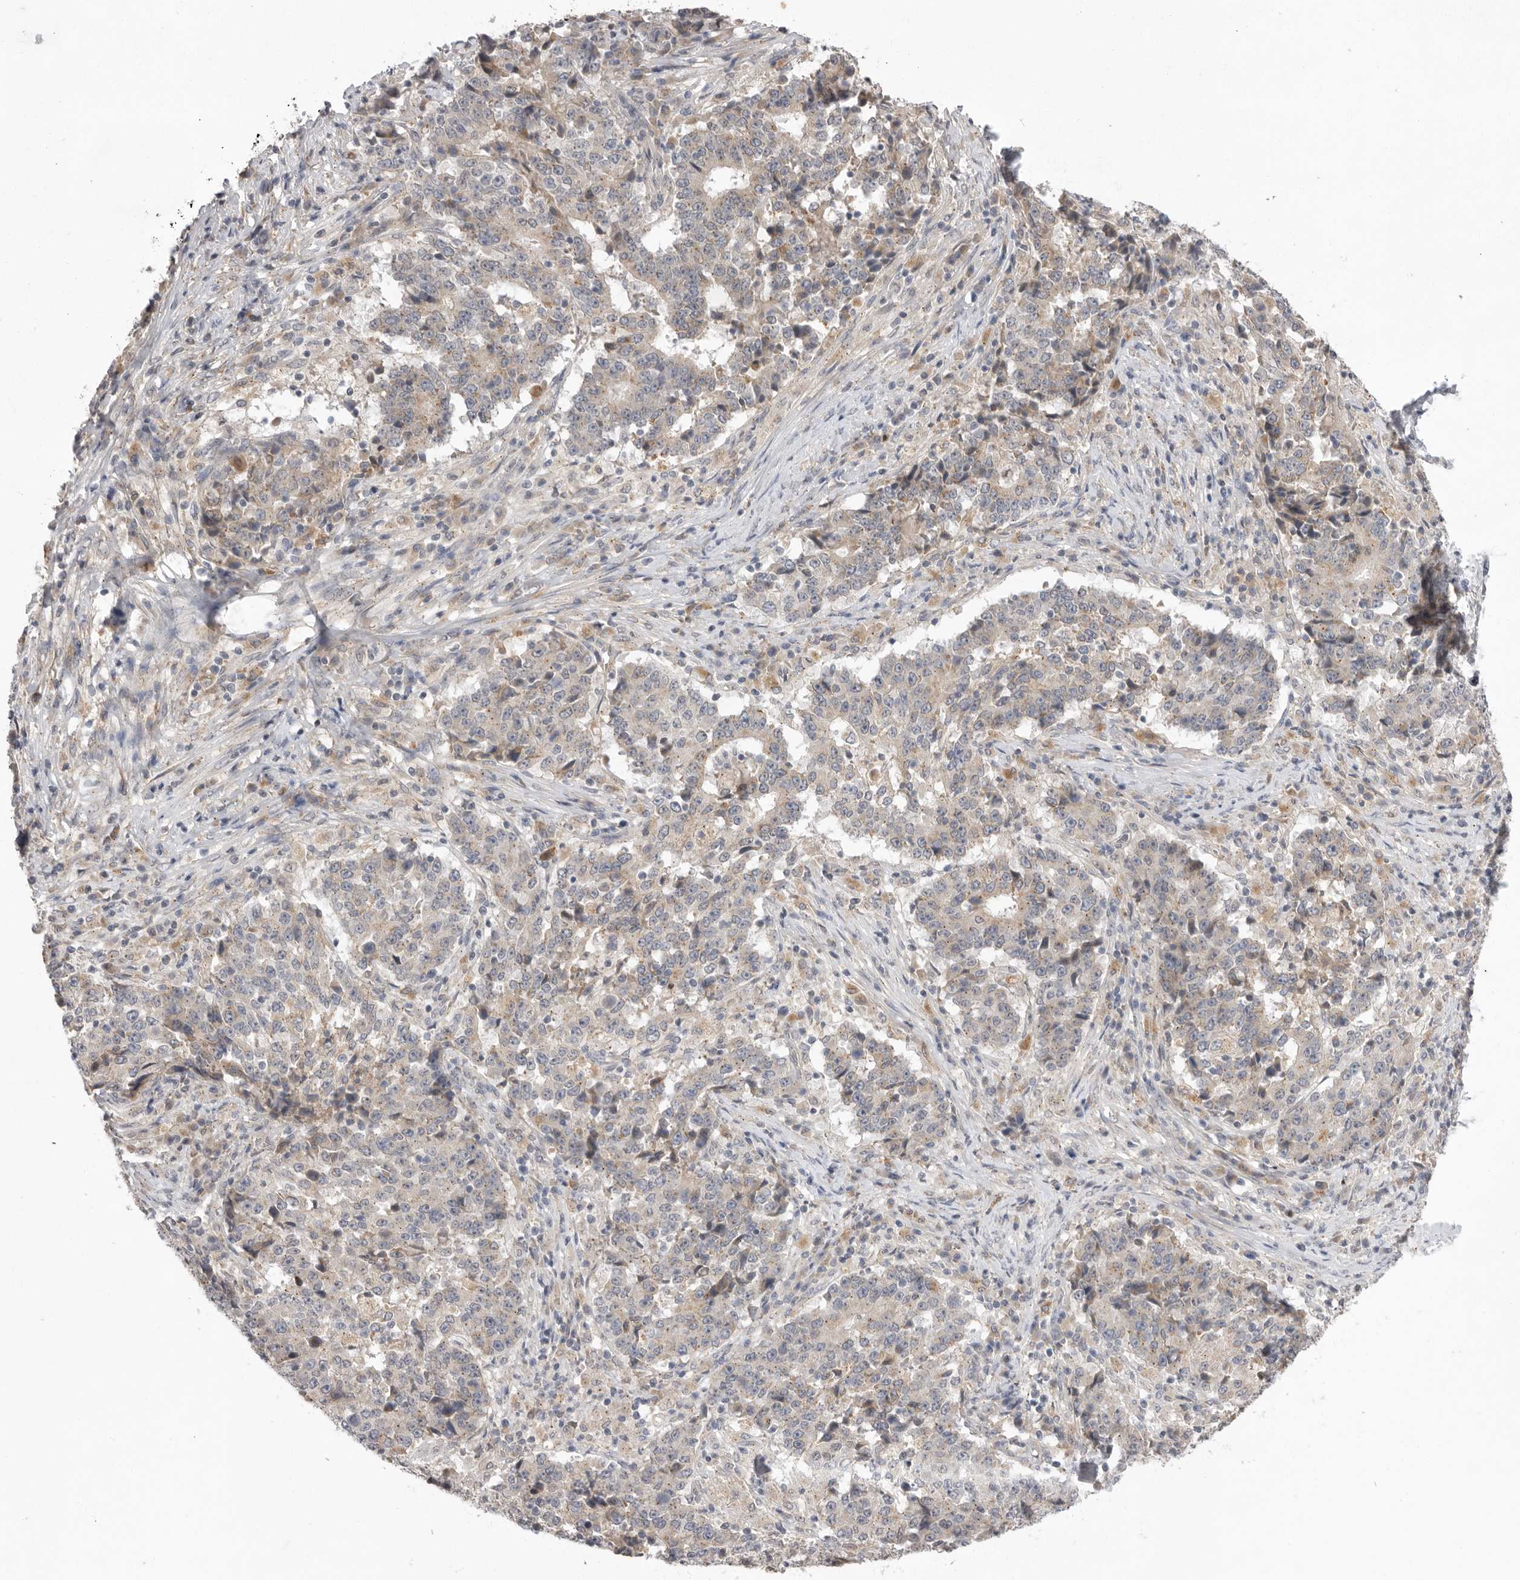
{"staining": {"intensity": "weak", "quantity": "25%-75%", "location": "cytoplasmic/membranous"}, "tissue": "stomach cancer", "cell_type": "Tumor cells", "image_type": "cancer", "snomed": [{"axis": "morphology", "description": "Adenocarcinoma, NOS"}, {"axis": "topography", "description": "Stomach"}], "caption": "The photomicrograph exhibits immunohistochemical staining of stomach cancer. There is weak cytoplasmic/membranous staining is identified in approximately 25%-75% of tumor cells.", "gene": "TLR3", "patient": {"sex": "male", "age": 59}}